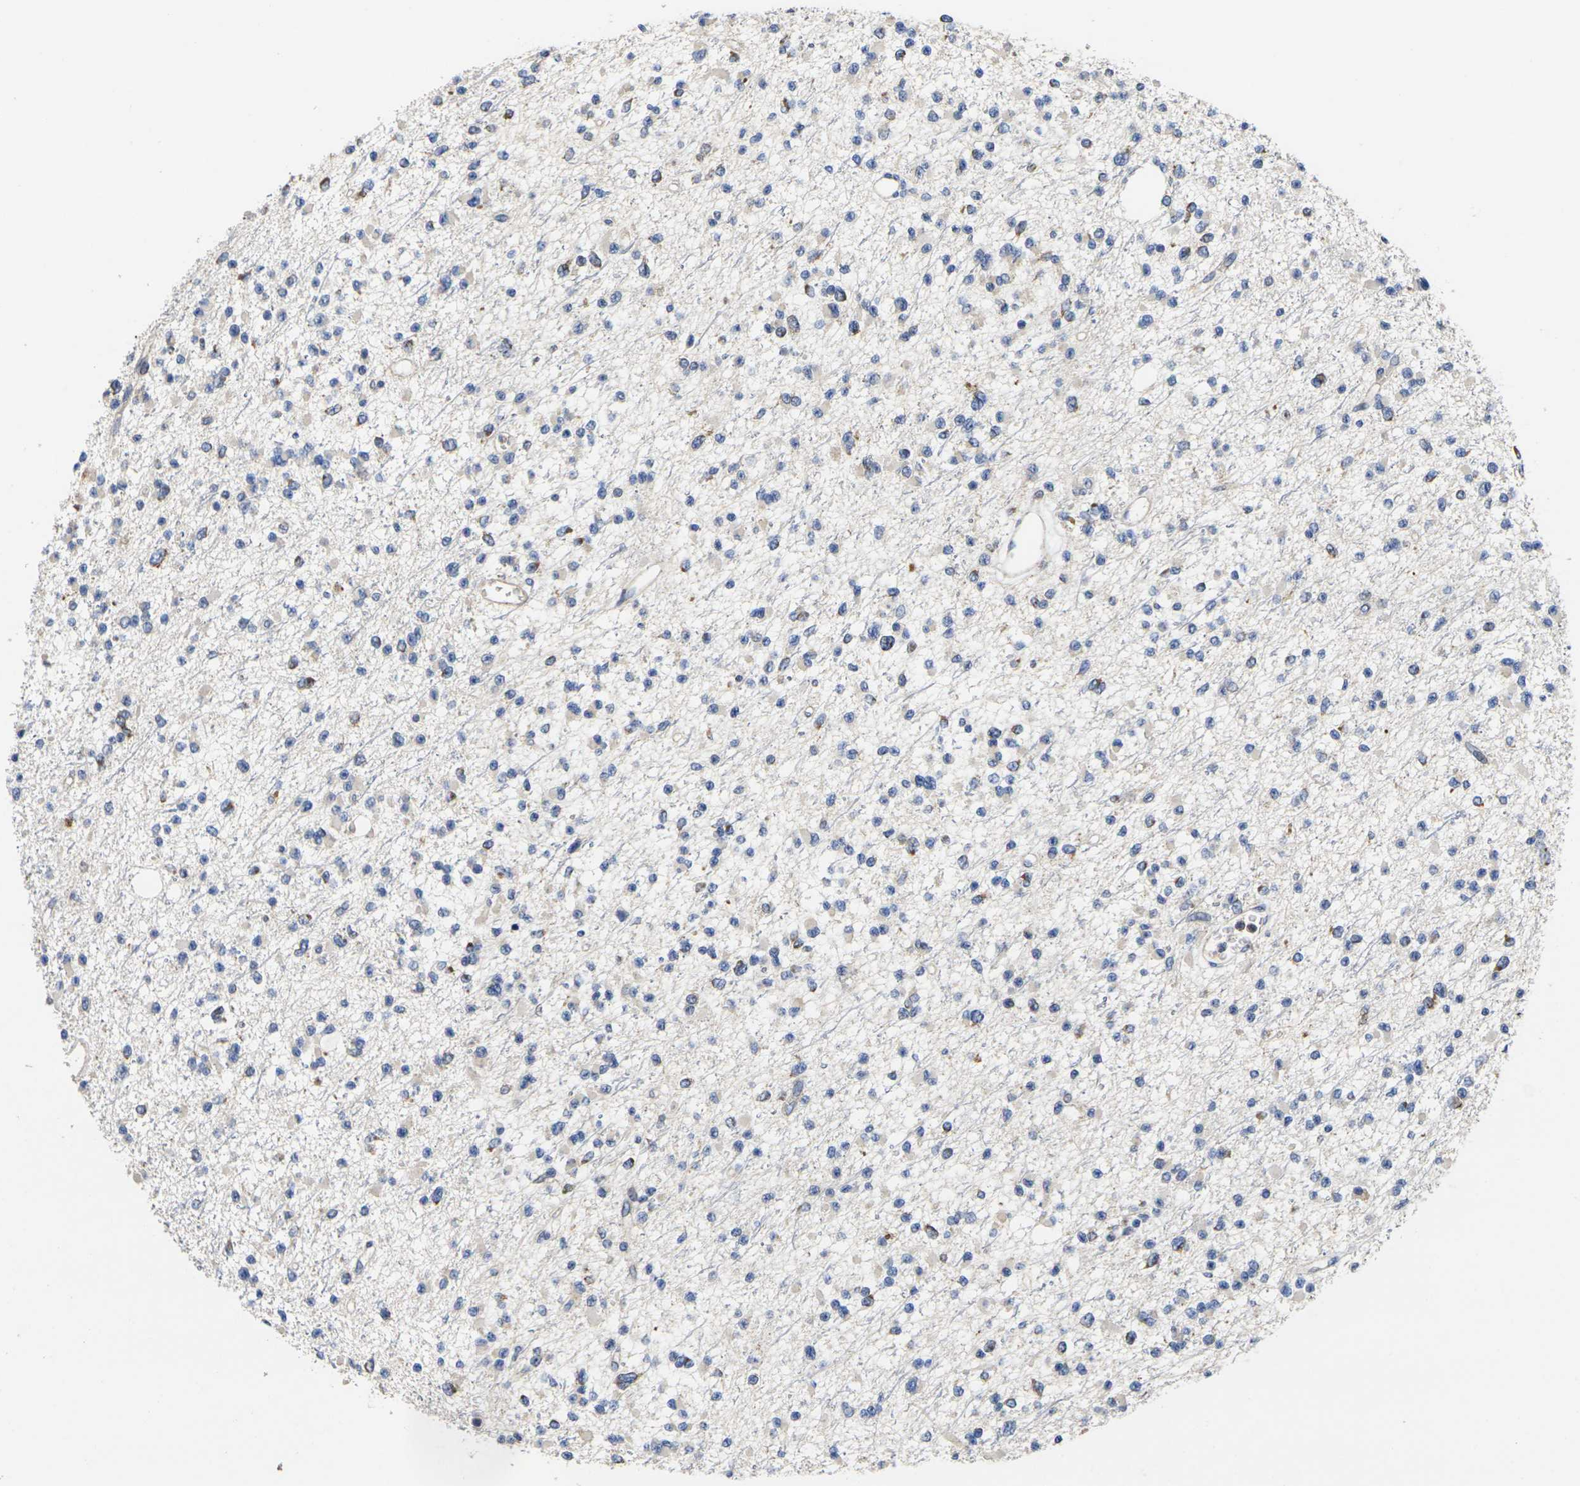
{"staining": {"intensity": "strong", "quantity": "<25%", "location": "cytoplasmic/membranous"}, "tissue": "glioma", "cell_type": "Tumor cells", "image_type": "cancer", "snomed": [{"axis": "morphology", "description": "Glioma, malignant, Low grade"}, {"axis": "topography", "description": "Brain"}], "caption": "This is an image of immunohistochemistry (IHC) staining of malignant glioma (low-grade), which shows strong expression in the cytoplasmic/membranous of tumor cells.", "gene": "P2RY11", "patient": {"sex": "female", "age": 22}}